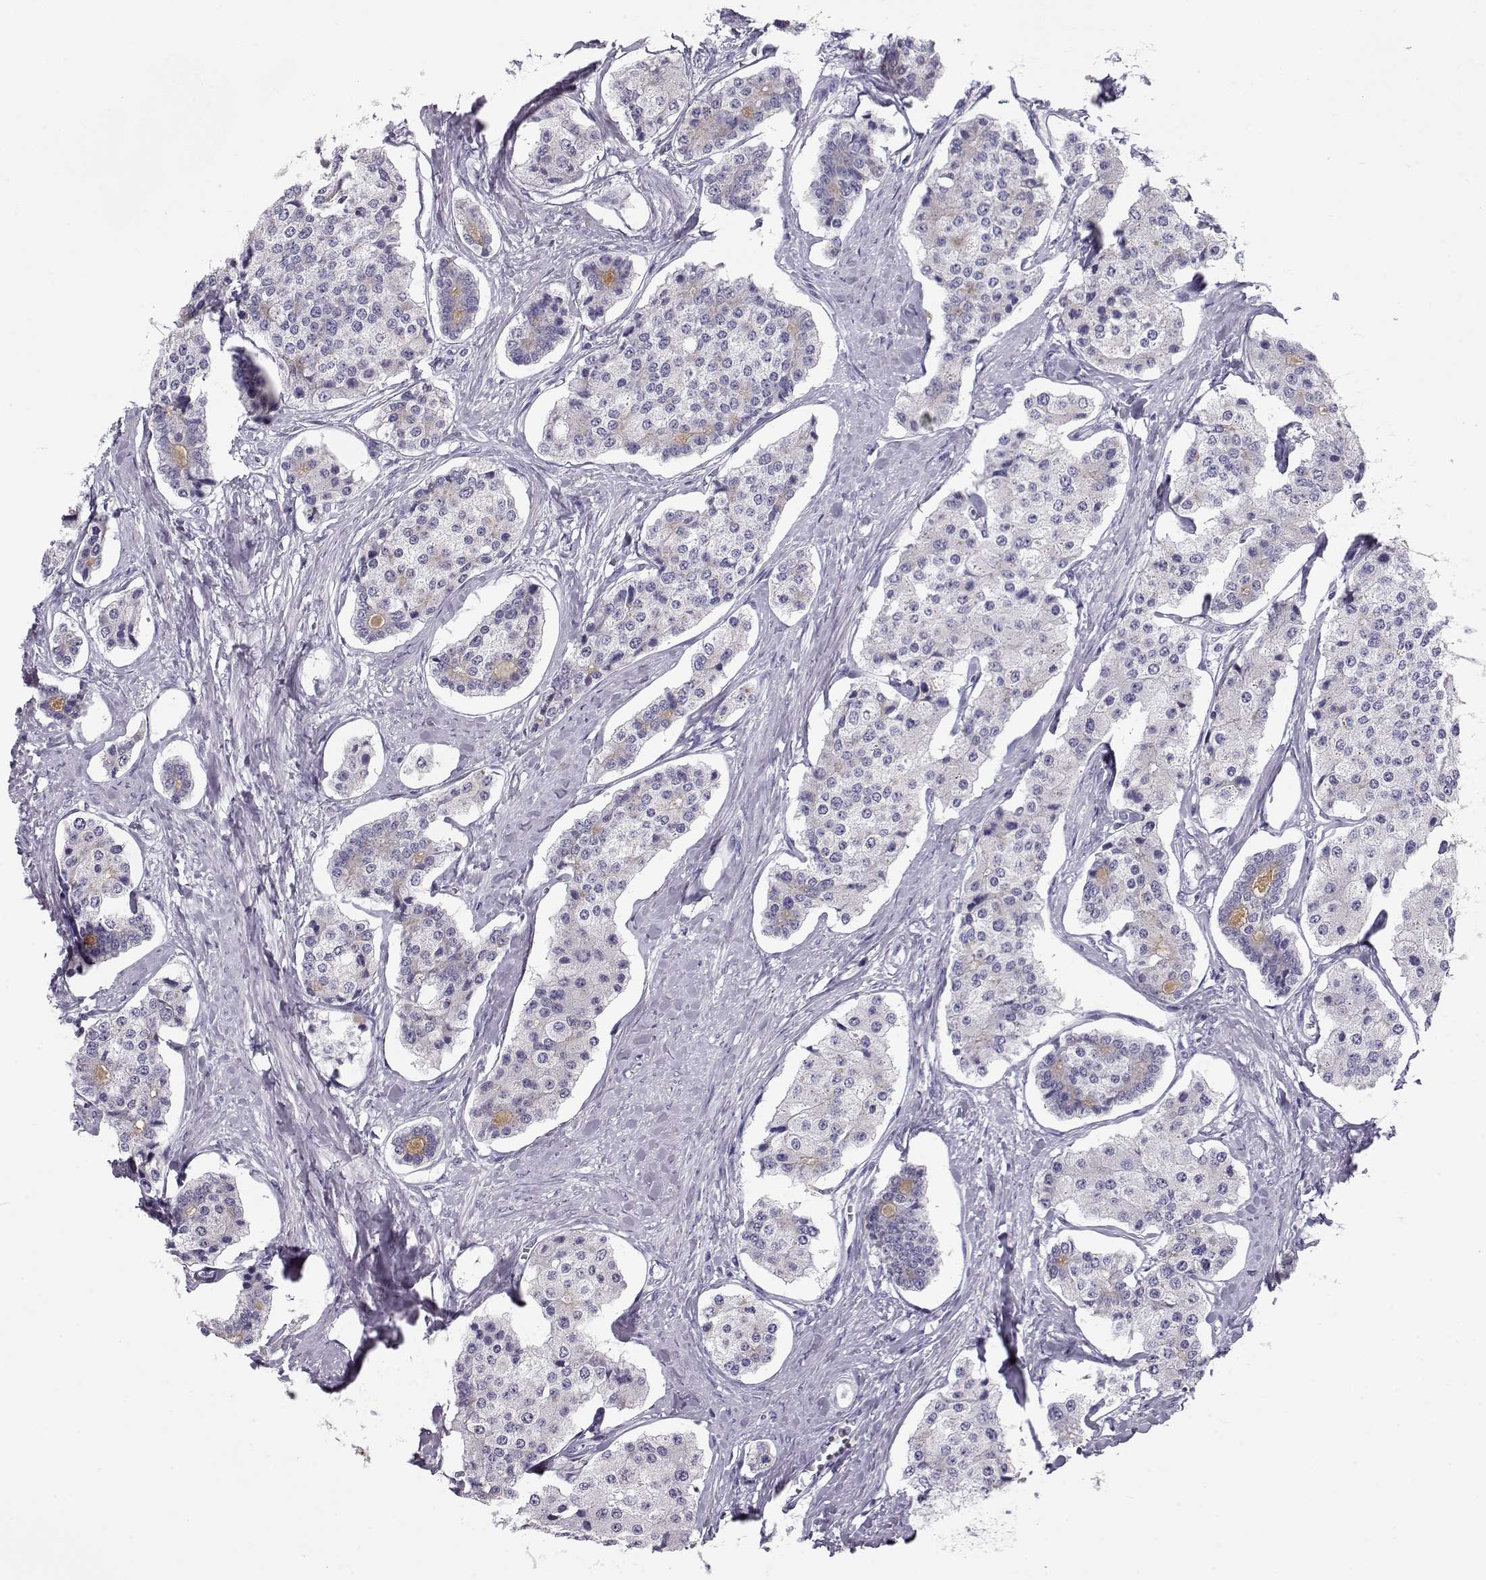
{"staining": {"intensity": "negative", "quantity": "none", "location": "none"}, "tissue": "carcinoid", "cell_type": "Tumor cells", "image_type": "cancer", "snomed": [{"axis": "morphology", "description": "Carcinoid, malignant, NOS"}, {"axis": "topography", "description": "Small intestine"}], "caption": "Immunohistochemistry (IHC) micrograph of neoplastic tissue: carcinoid (malignant) stained with DAB (3,3'-diaminobenzidine) reveals no significant protein staining in tumor cells.", "gene": "GPR26", "patient": {"sex": "female", "age": 65}}